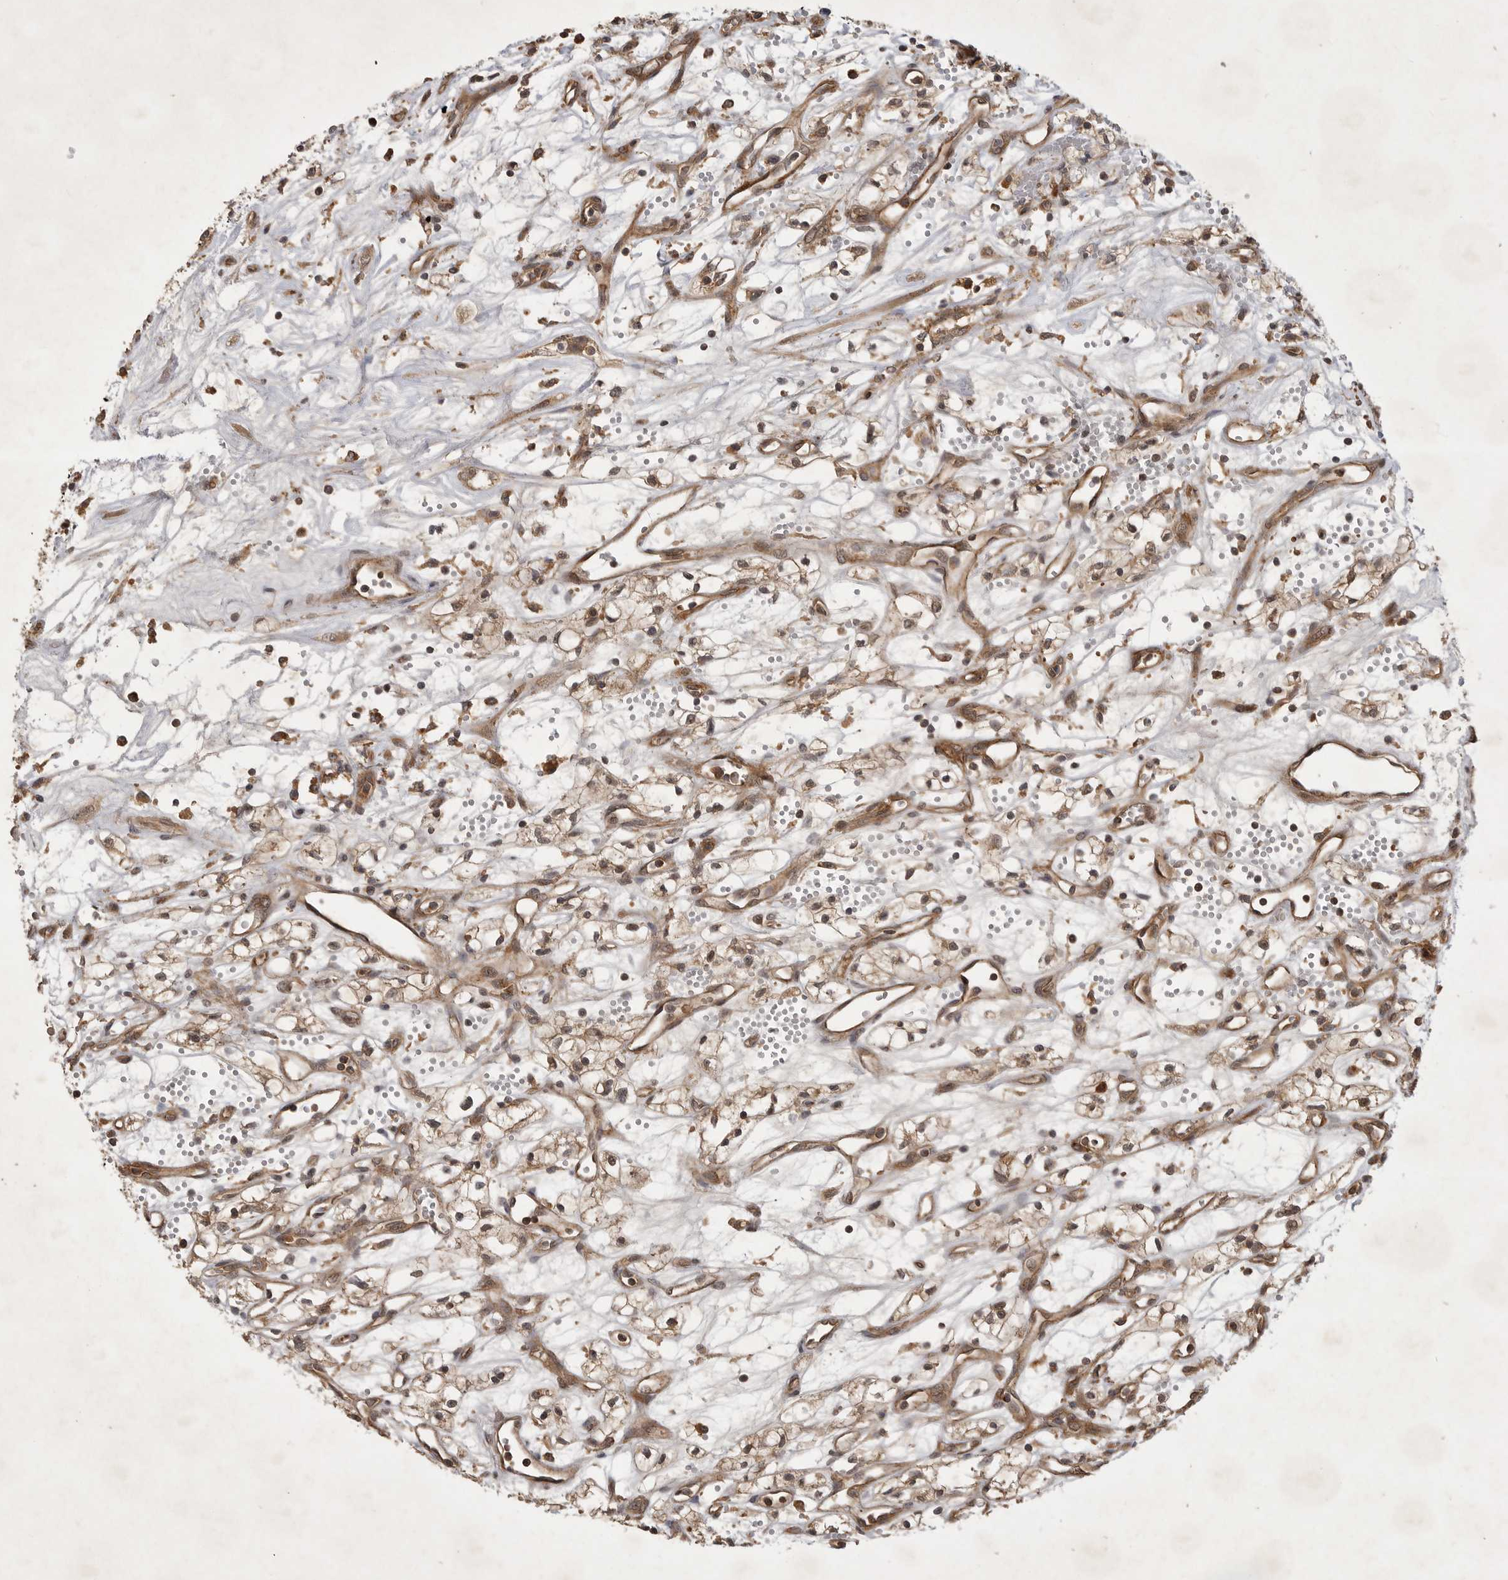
{"staining": {"intensity": "moderate", "quantity": ">75%", "location": "cytoplasmic/membranous"}, "tissue": "renal cancer", "cell_type": "Tumor cells", "image_type": "cancer", "snomed": [{"axis": "morphology", "description": "Adenocarcinoma, NOS"}, {"axis": "topography", "description": "Kidney"}], "caption": "Protein expression by immunohistochemistry reveals moderate cytoplasmic/membranous expression in about >75% of tumor cells in renal cancer.", "gene": "ZNF232", "patient": {"sex": "male", "age": 59}}